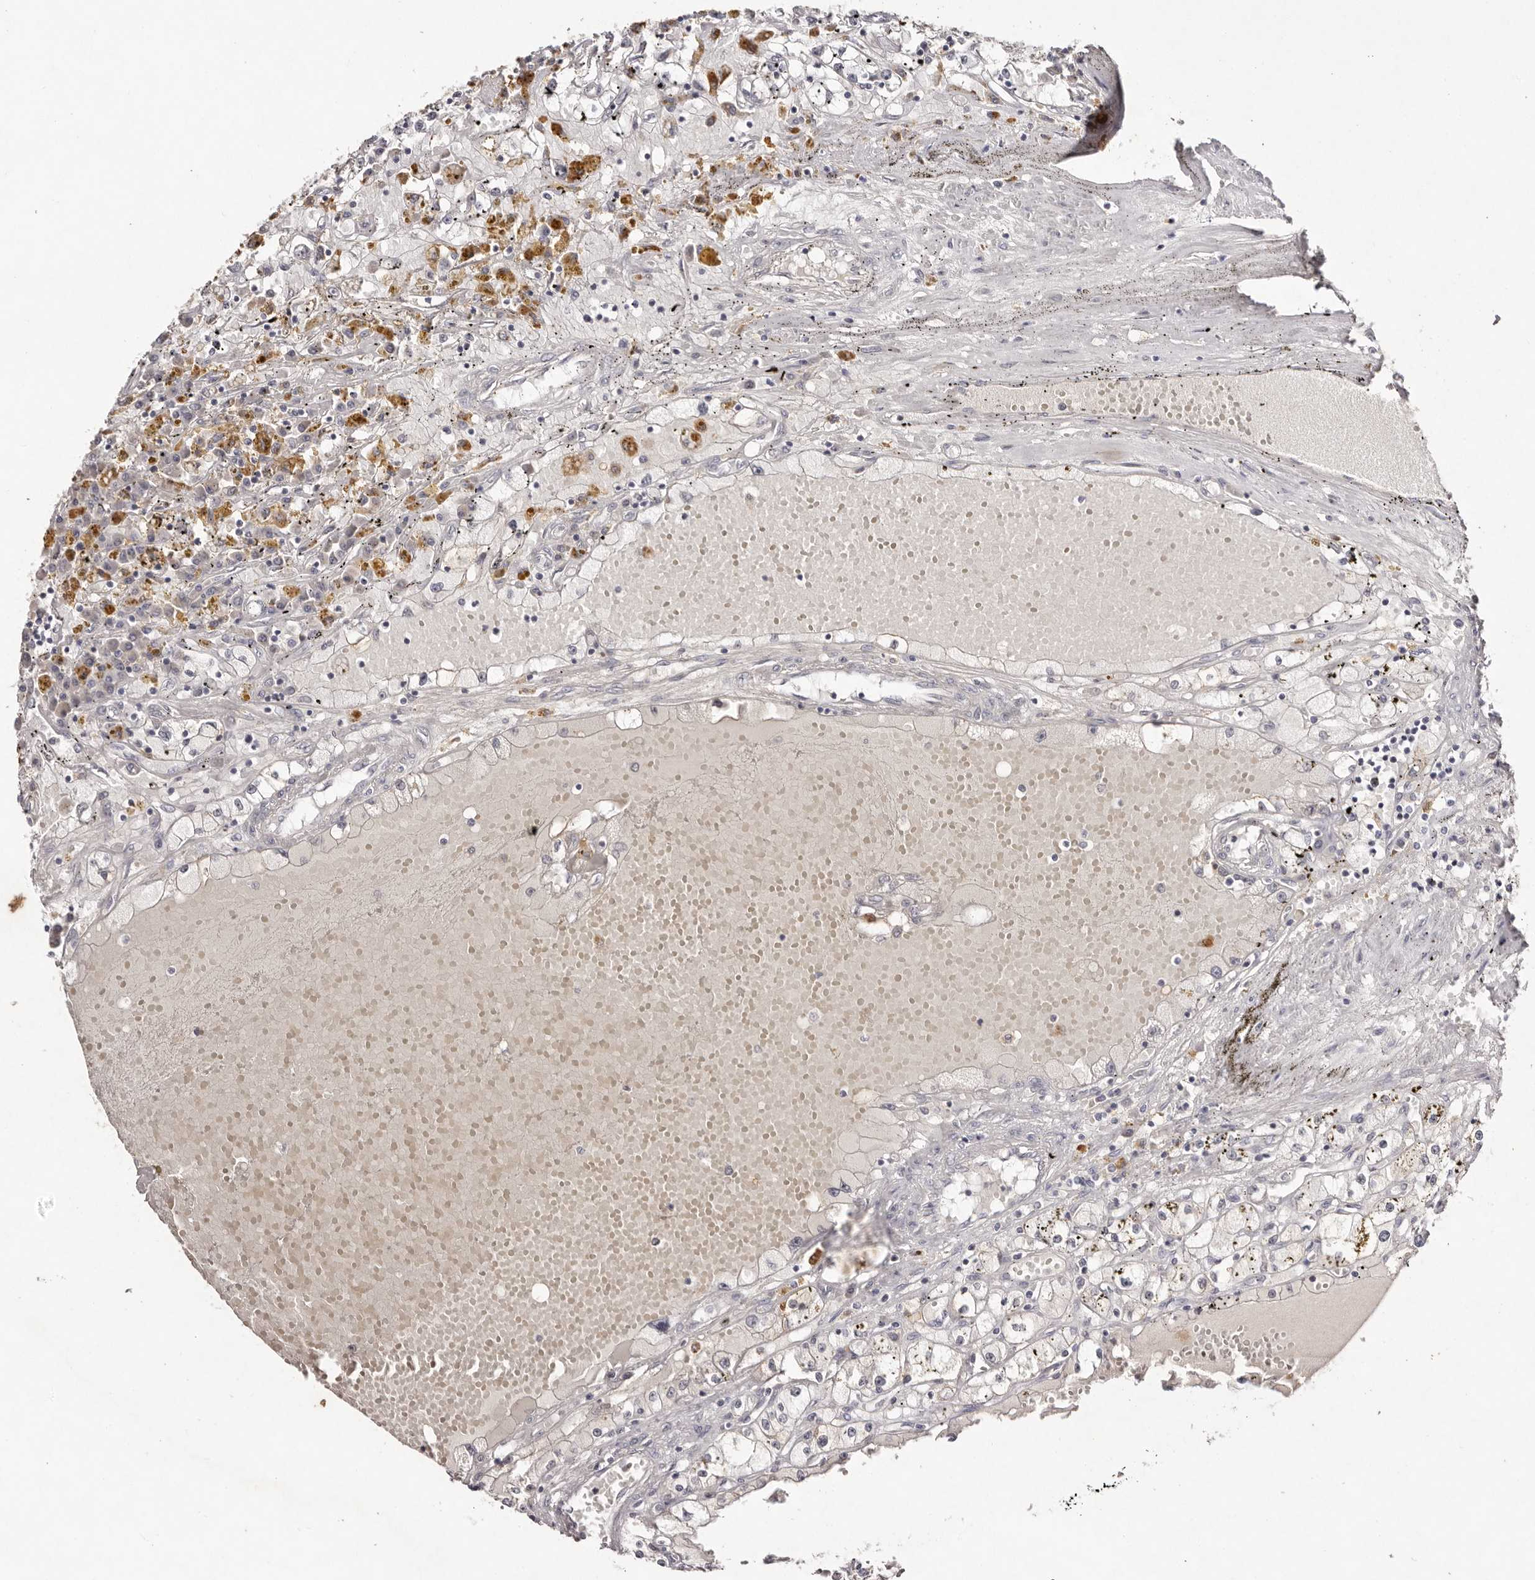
{"staining": {"intensity": "negative", "quantity": "none", "location": "none"}, "tissue": "renal cancer", "cell_type": "Tumor cells", "image_type": "cancer", "snomed": [{"axis": "morphology", "description": "Adenocarcinoma, NOS"}, {"axis": "topography", "description": "Kidney"}], "caption": "IHC micrograph of neoplastic tissue: renal adenocarcinoma stained with DAB (3,3'-diaminobenzidine) displays no significant protein positivity in tumor cells.", "gene": "SCUBE2", "patient": {"sex": "male", "age": 56}}